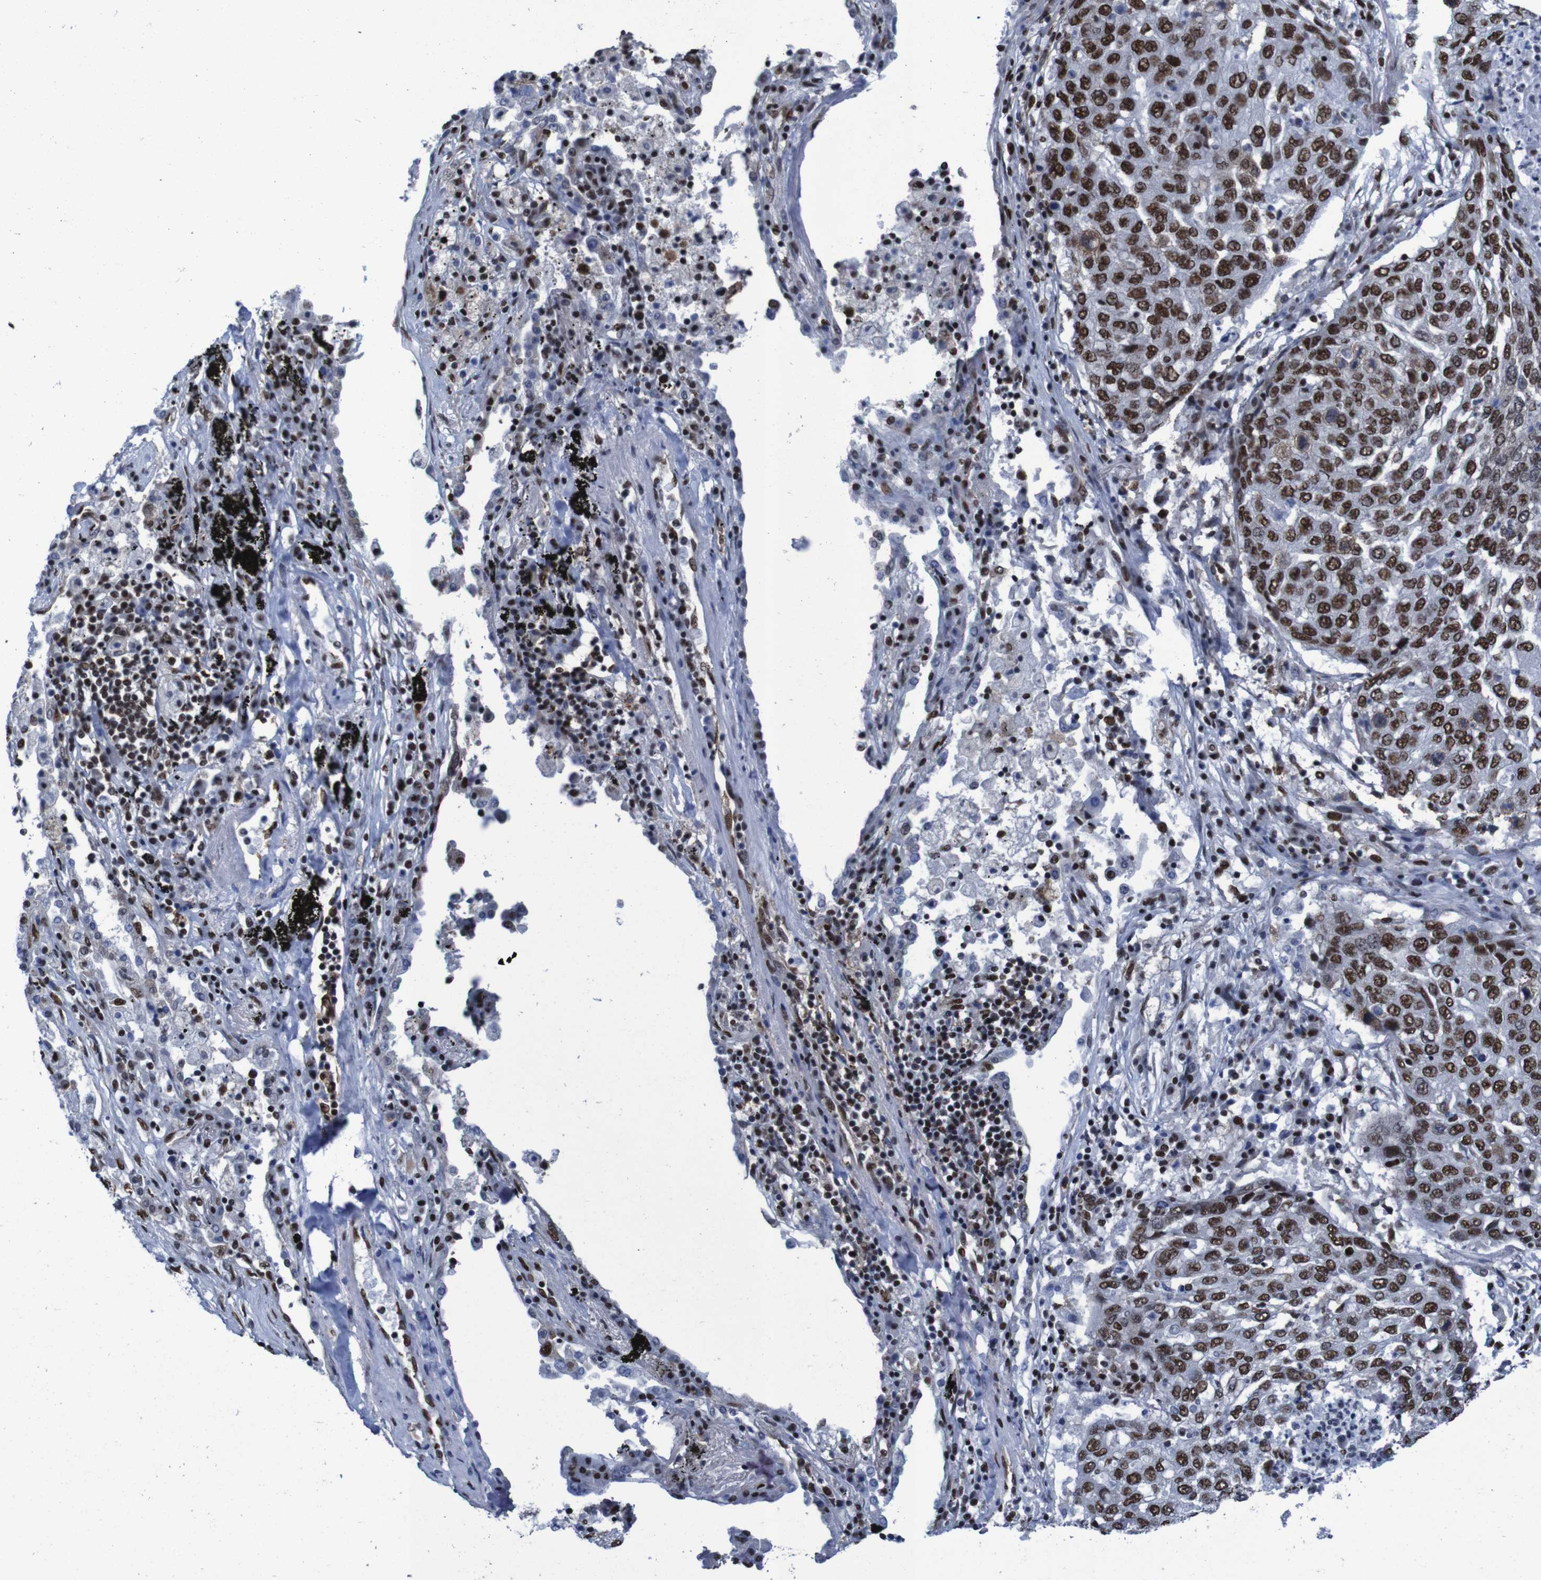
{"staining": {"intensity": "strong", "quantity": ">75%", "location": "nuclear"}, "tissue": "lung cancer", "cell_type": "Tumor cells", "image_type": "cancer", "snomed": [{"axis": "morphology", "description": "Squamous cell carcinoma, NOS"}, {"axis": "topography", "description": "Lung"}], "caption": "This micrograph exhibits IHC staining of human lung cancer, with high strong nuclear expression in approximately >75% of tumor cells.", "gene": "HNRNPR", "patient": {"sex": "female", "age": 63}}